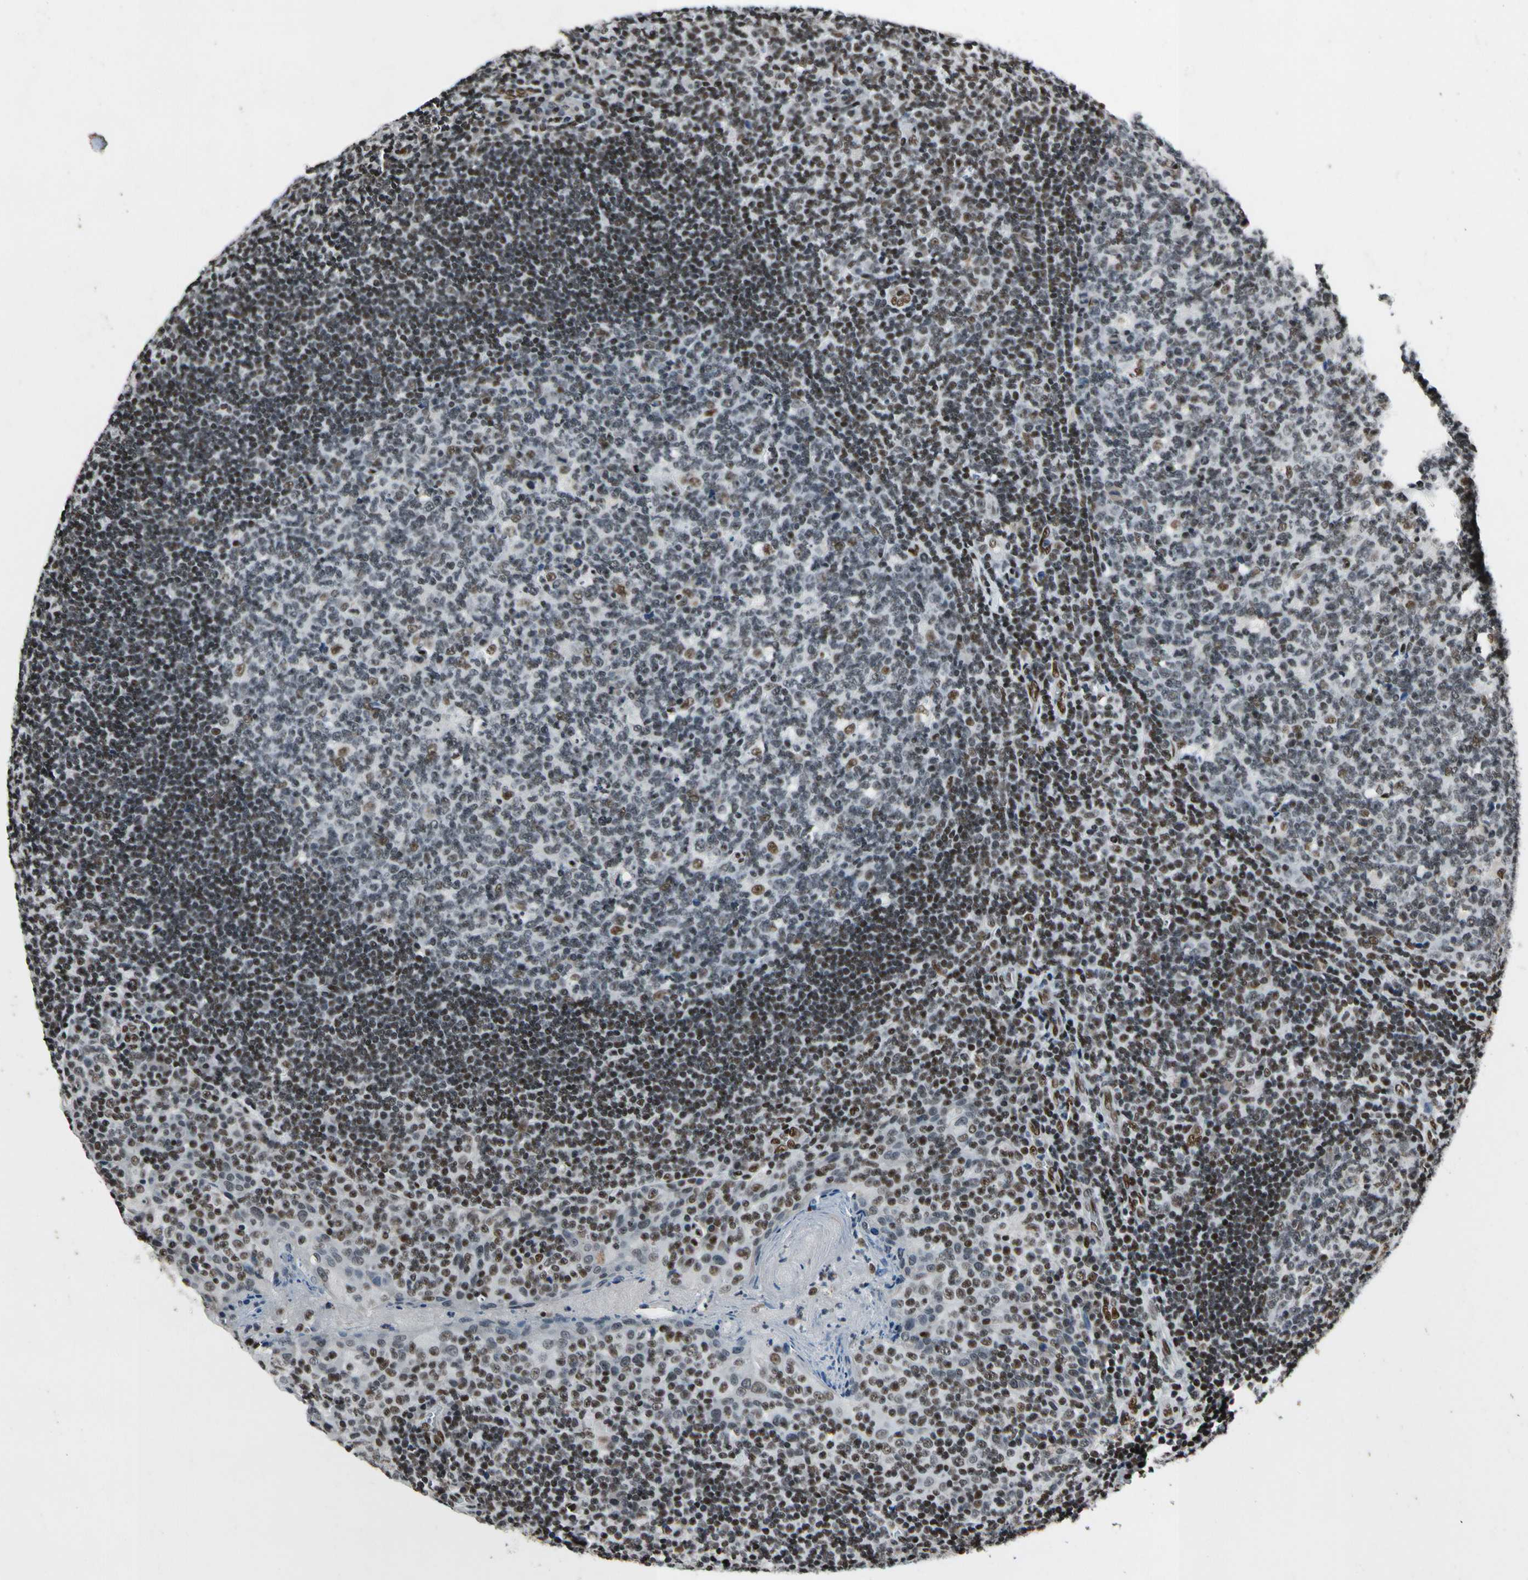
{"staining": {"intensity": "moderate", "quantity": "25%-75%", "location": "nuclear"}, "tissue": "tonsil", "cell_type": "Germinal center cells", "image_type": "normal", "snomed": [{"axis": "morphology", "description": "Normal tissue, NOS"}, {"axis": "topography", "description": "Tonsil"}], "caption": "Immunohistochemical staining of normal human tonsil shows 25%-75% levels of moderate nuclear protein staining in approximately 25%-75% of germinal center cells.", "gene": "RECQL", "patient": {"sex": "male", "age": 17}}